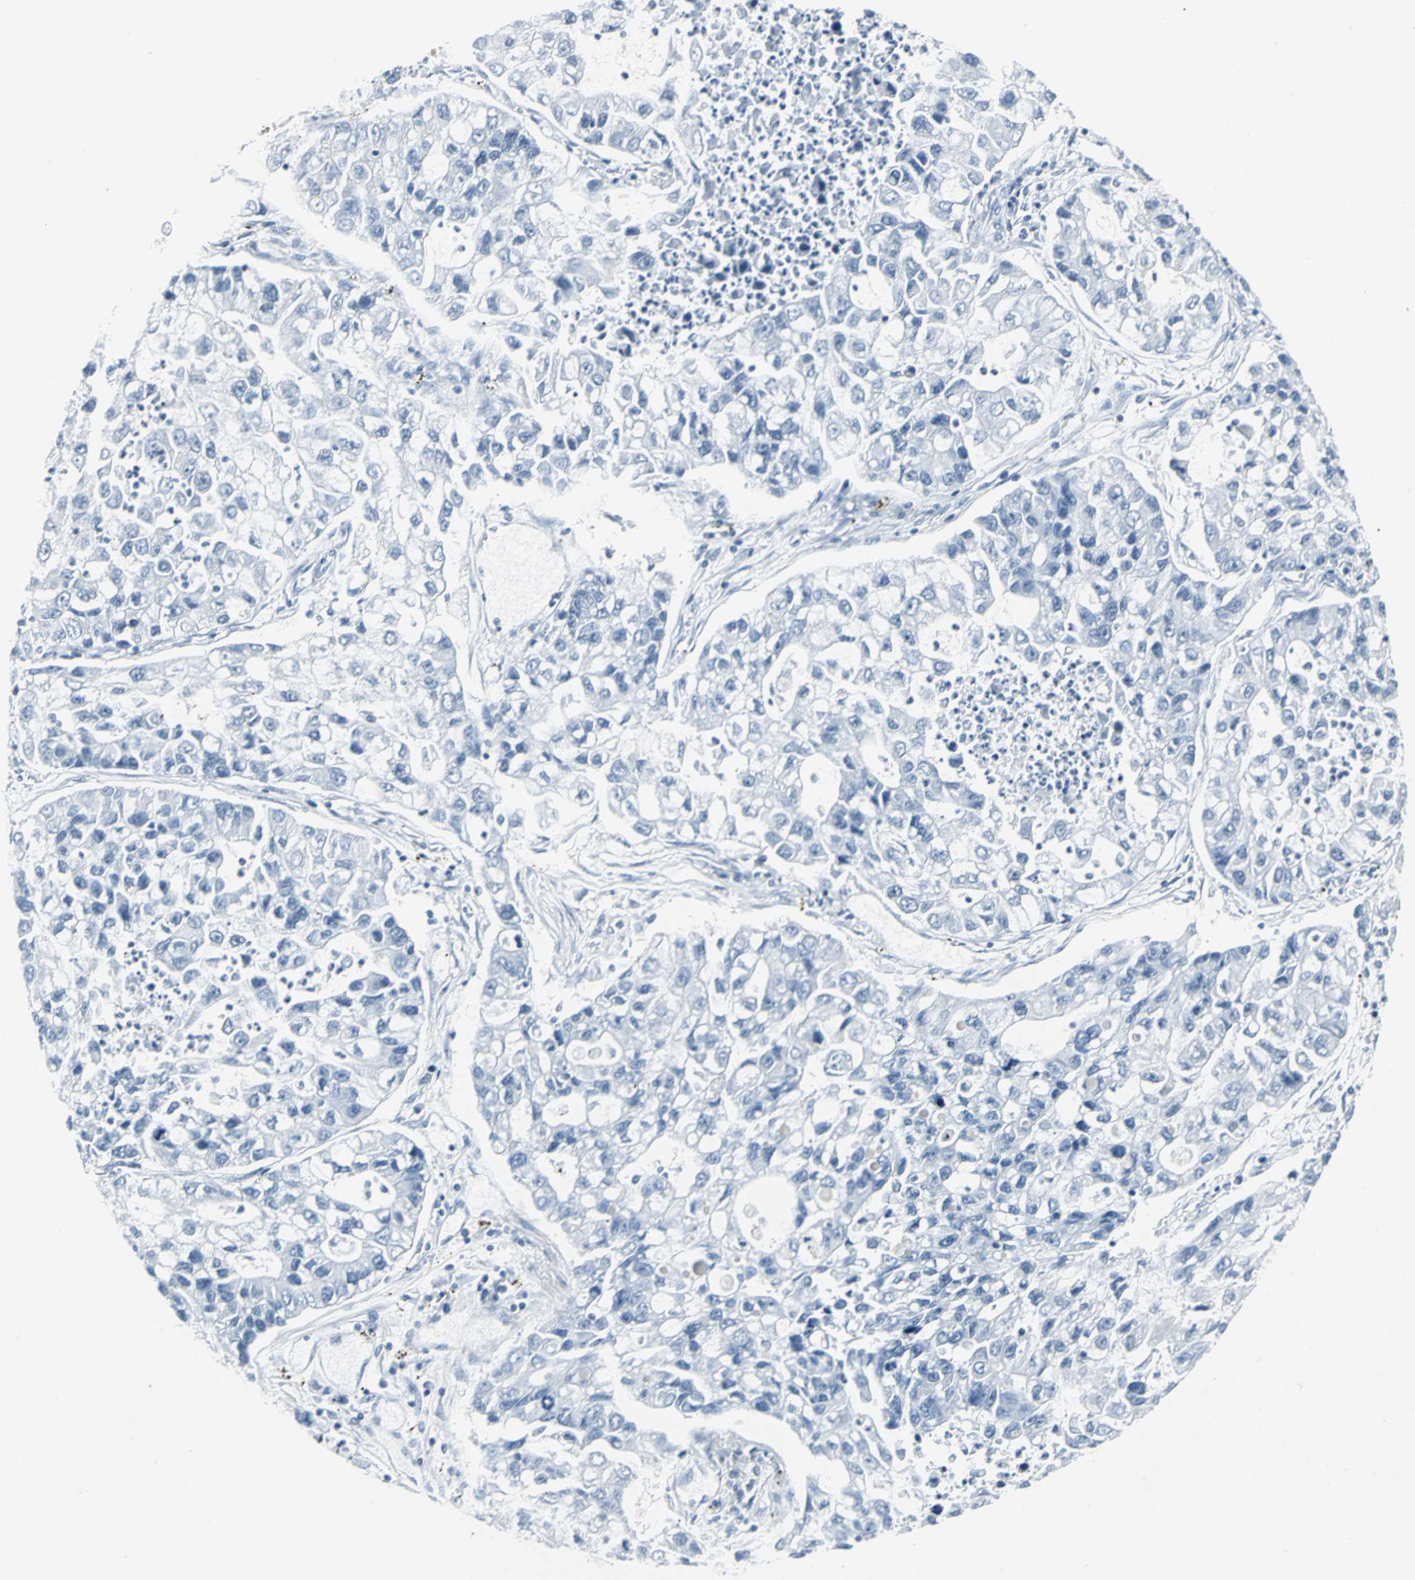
{"staining": {"intensity": "negative", "quantity": "none", "location": "none"}, "tissue": "lung cancer", "cell_type": "Tumor cells", "image_type": "cancer", "snomed": [{"axis": "morphology", "description": "Adenocarcinoma, NOS"}, {"axis": "topography", "description": "Lung"}], "caption": "DAB (3,3'-diaminobenzidine) immunohistochemical staining of human lung cancer (adenocarcinoma) demonstrates no significant positivity in tumor cells. (Brightfield microscopy of DAB immunohistochemistry (IHC) at high magnification).", "gene": "IQGAP2", "patient": {"sex": "female", "age": 51}}